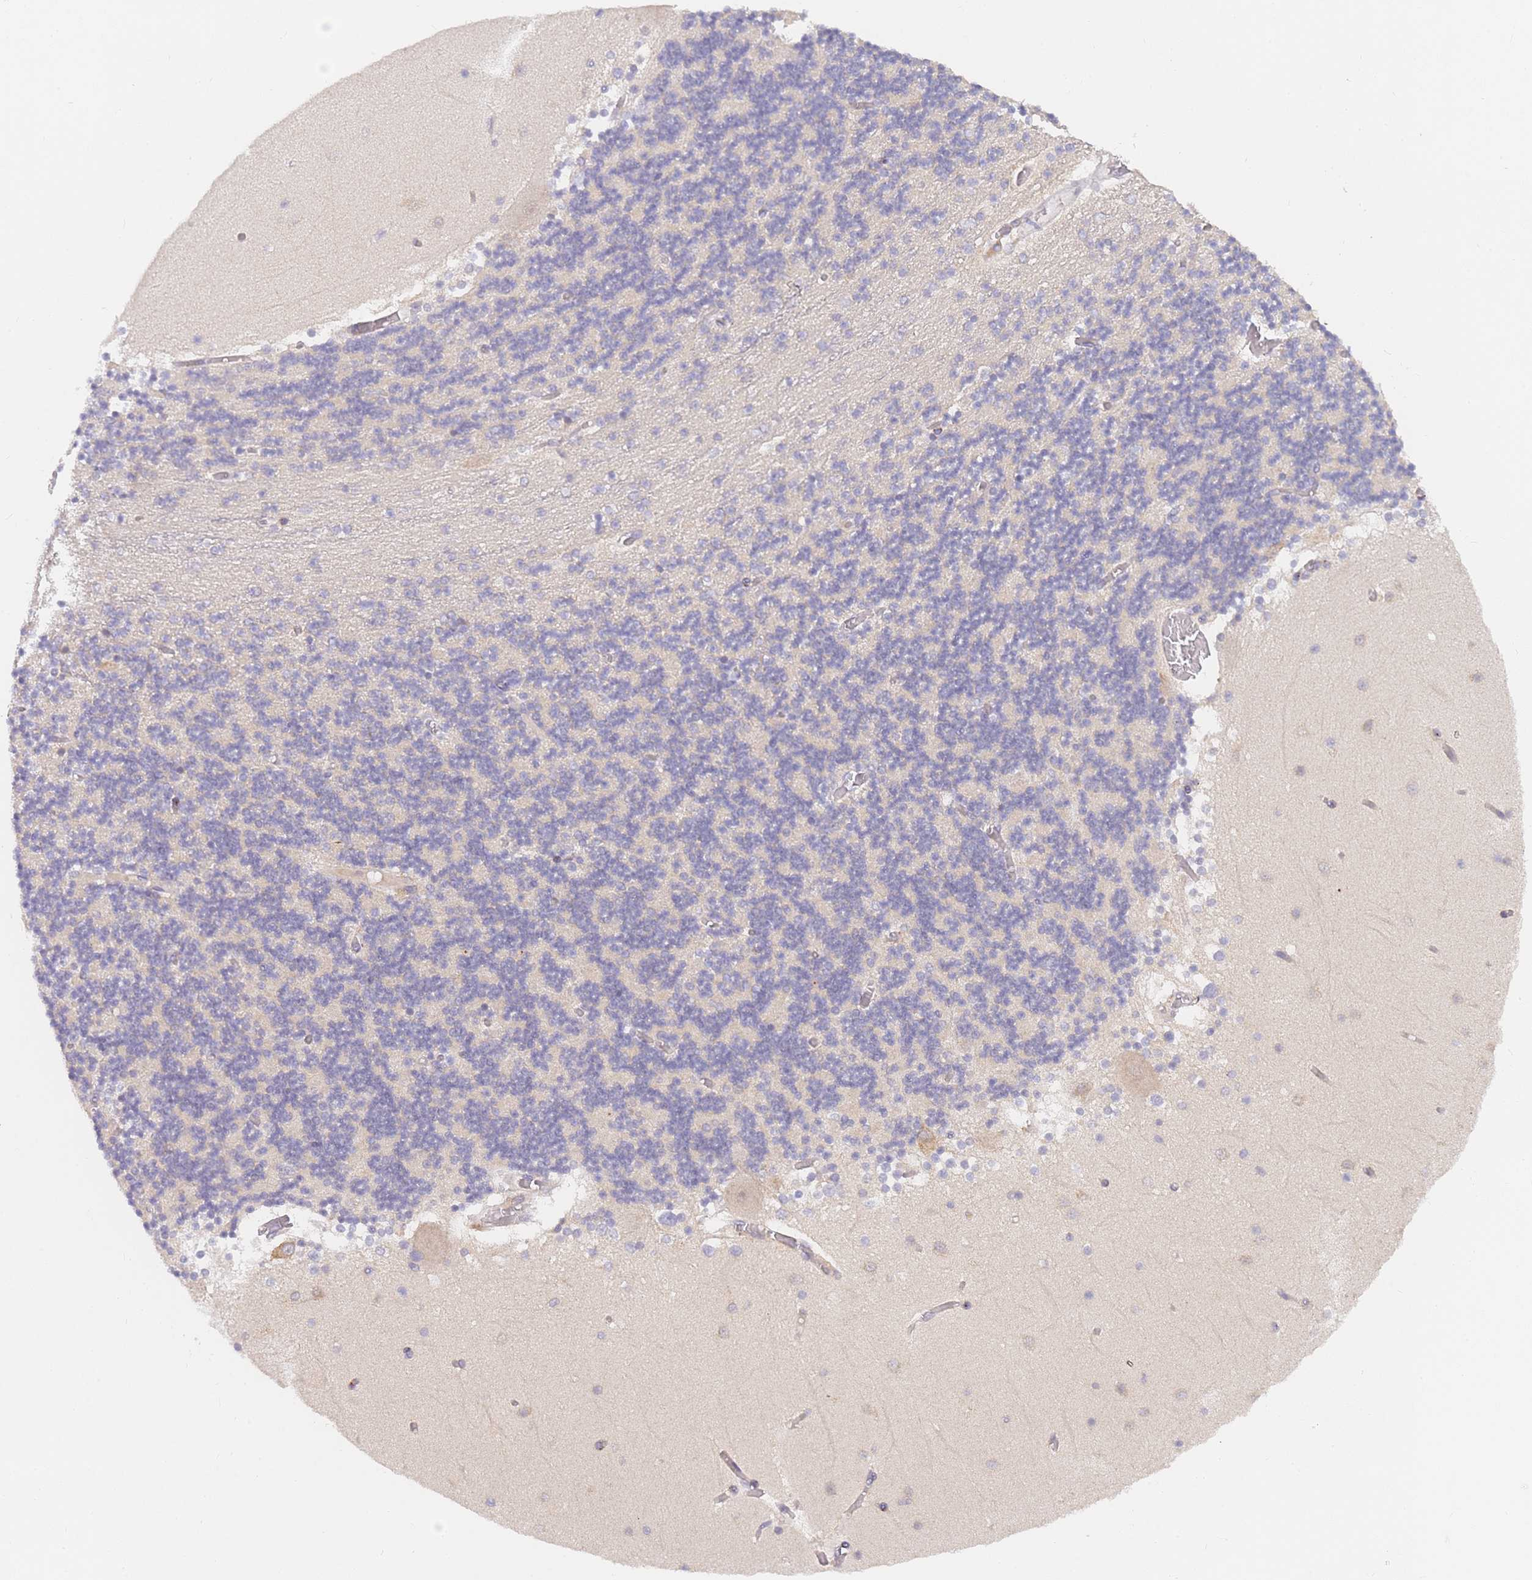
{"staining": {"intensity": "negative", "quantity": "none", "location": "none"}, "tissue": "cerebellum", "cell_type": "Cells in granular layer", "image_type": "normal", "snomed": [{"axis": "morphology", "description": "Normal tissue, NOS"}, {"axis": "topography", "description": "Cerebellum"}], "caption": "Cells in granular layer are negative for protein expression in benign human cerebellum. The staining was performed using DAB to visualize the protein expression in brown, while the nuclei were stained in blue with hematoxylin (Magnification: 20x).", "gene": "ZNF577", "patient": {"sex": "female", "age": 28}}